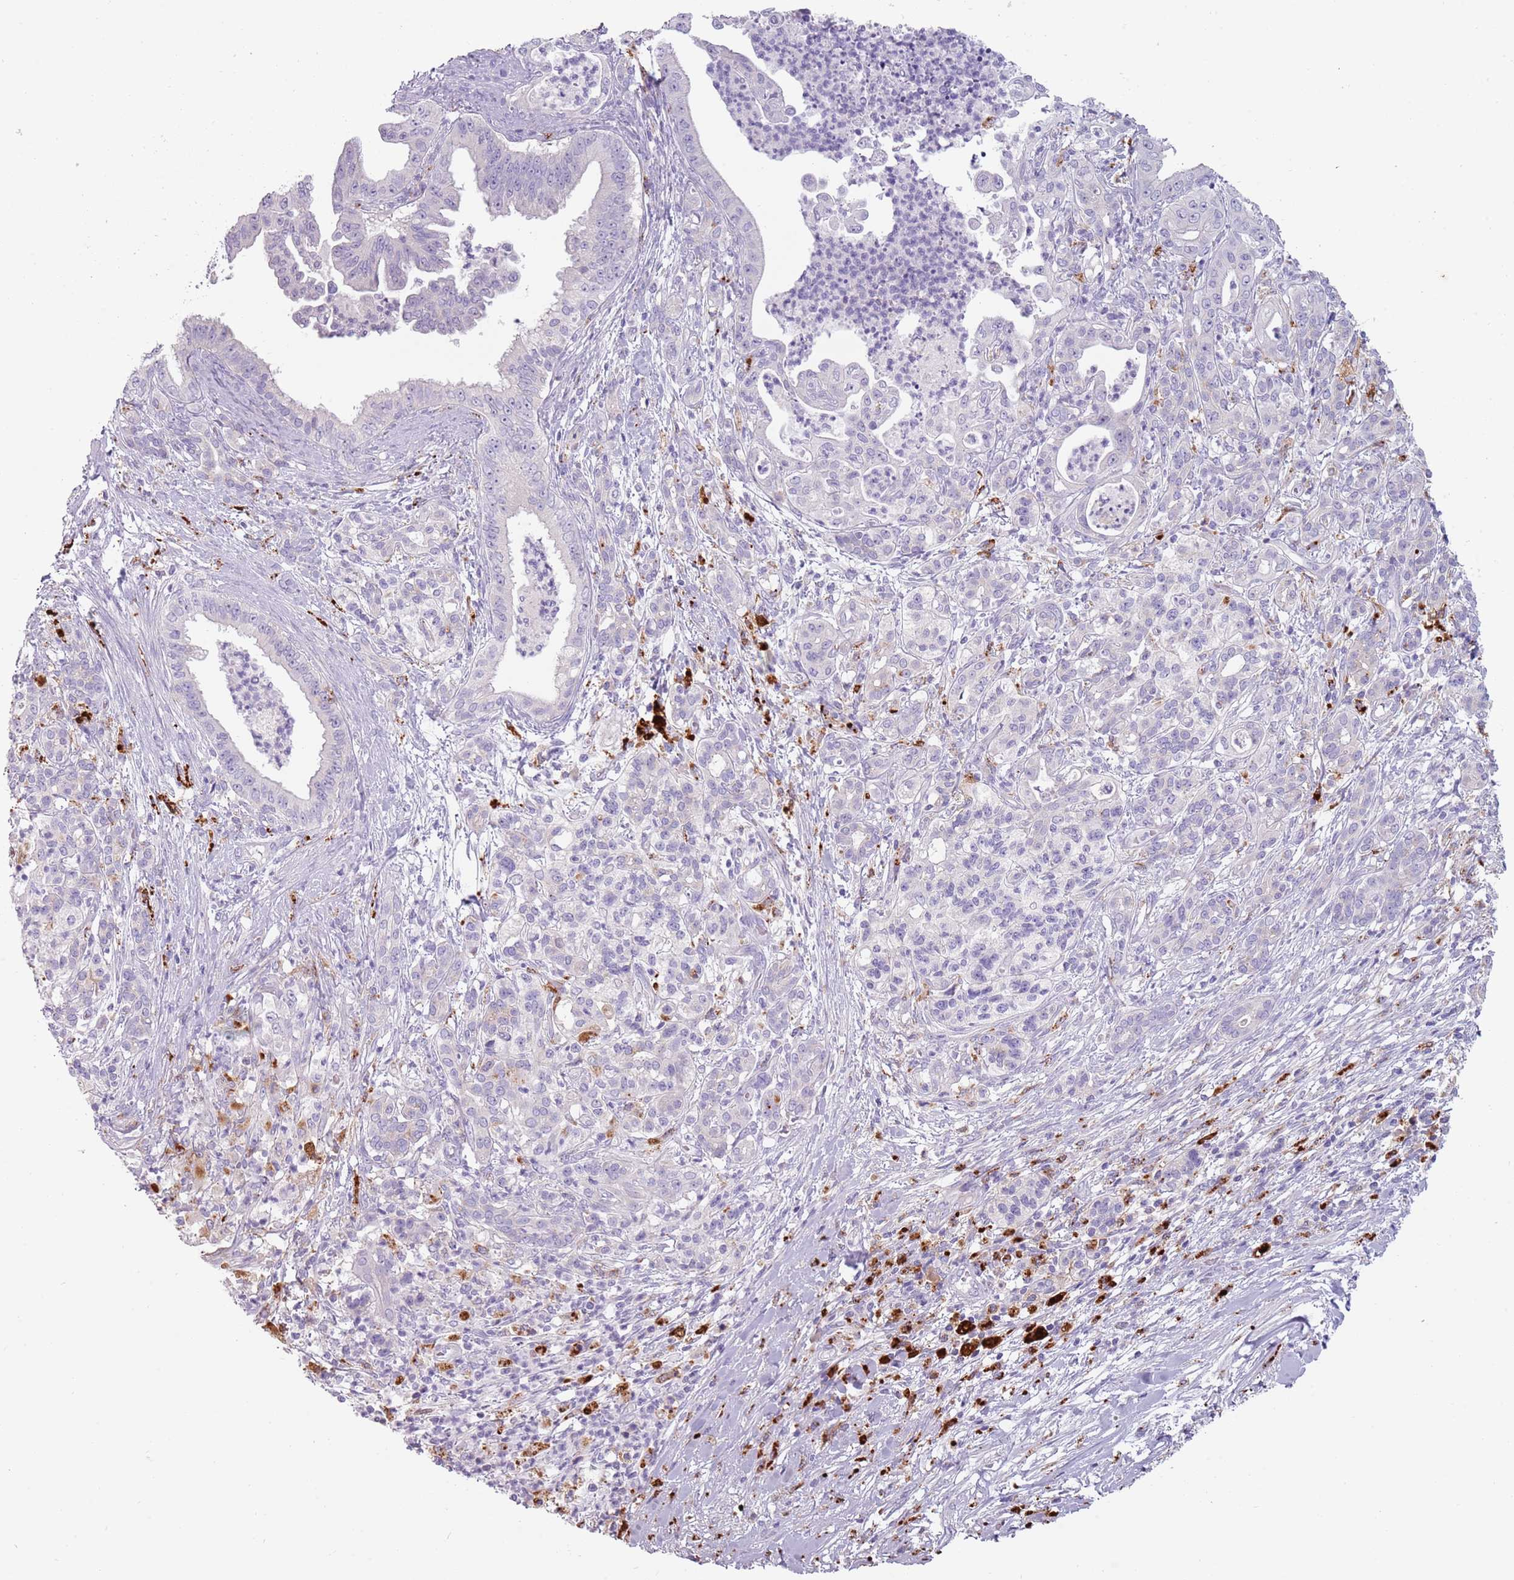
{"staining": {"intensity": "negative", "quantity": "none", "location": "none"}, "tissue": "pancreatic cancer", "cell_type": "Tumor cells", "image_type": "cancer", "snomed": [{"axis": "morphology", "description": "Adenocarcinoma, NOS"}, {"axis": "topography", "description": "Pancreas"}], "caption": "This photomicrograph is of pancreatic cancer stained with immunohistochemistry to label a protein in brown with the nuclei are counter-stained blue. There is no positivity in tumor cells.", "gene": "NWD2", "patient": {"sex": "male", "age": 58}}